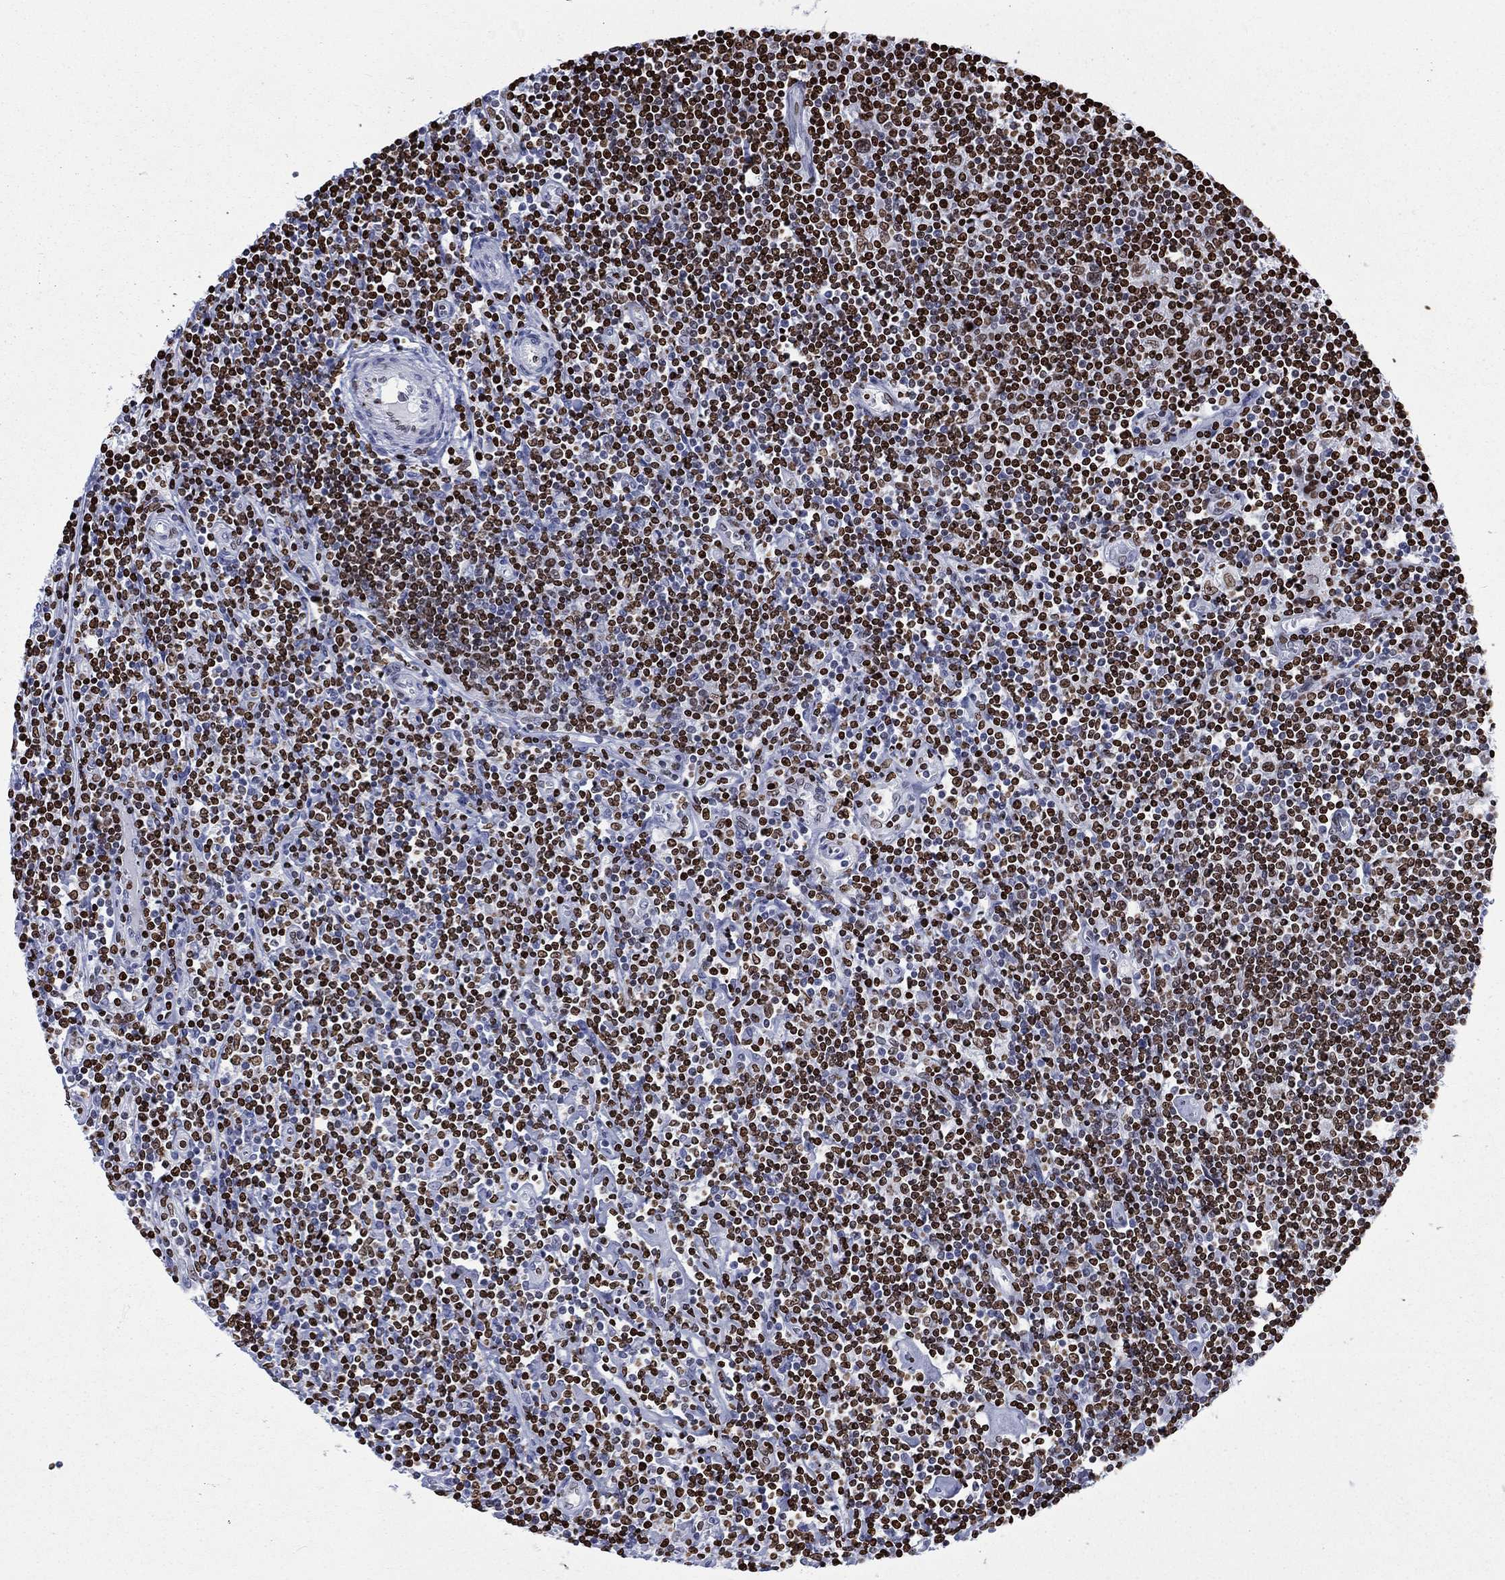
{"staining": {"intensity": "moderate", "quantity": ">75%", "location": "nuclear"}, "tissue": "lymphoma", "cell_type": "Tumor cells", "image_type": "cancer", "snomed": [{"axis": "morphology", "description": "Hodgkin's disease, NOS"}, {"axis": "topography", "description": "Lymph node"}], "caption": "Immunohistochemistry (IHC) micrograph of neoplastic tissue: Hodgkin's disease stained using immunohistochemistry demonstrates medium levels of moderate protein expression localized specifically in the nuclear of tumor cells, appearing as a nuclear brown color.", "gene": "H1-5", "patient": {"sex": "male", "age": 40}}